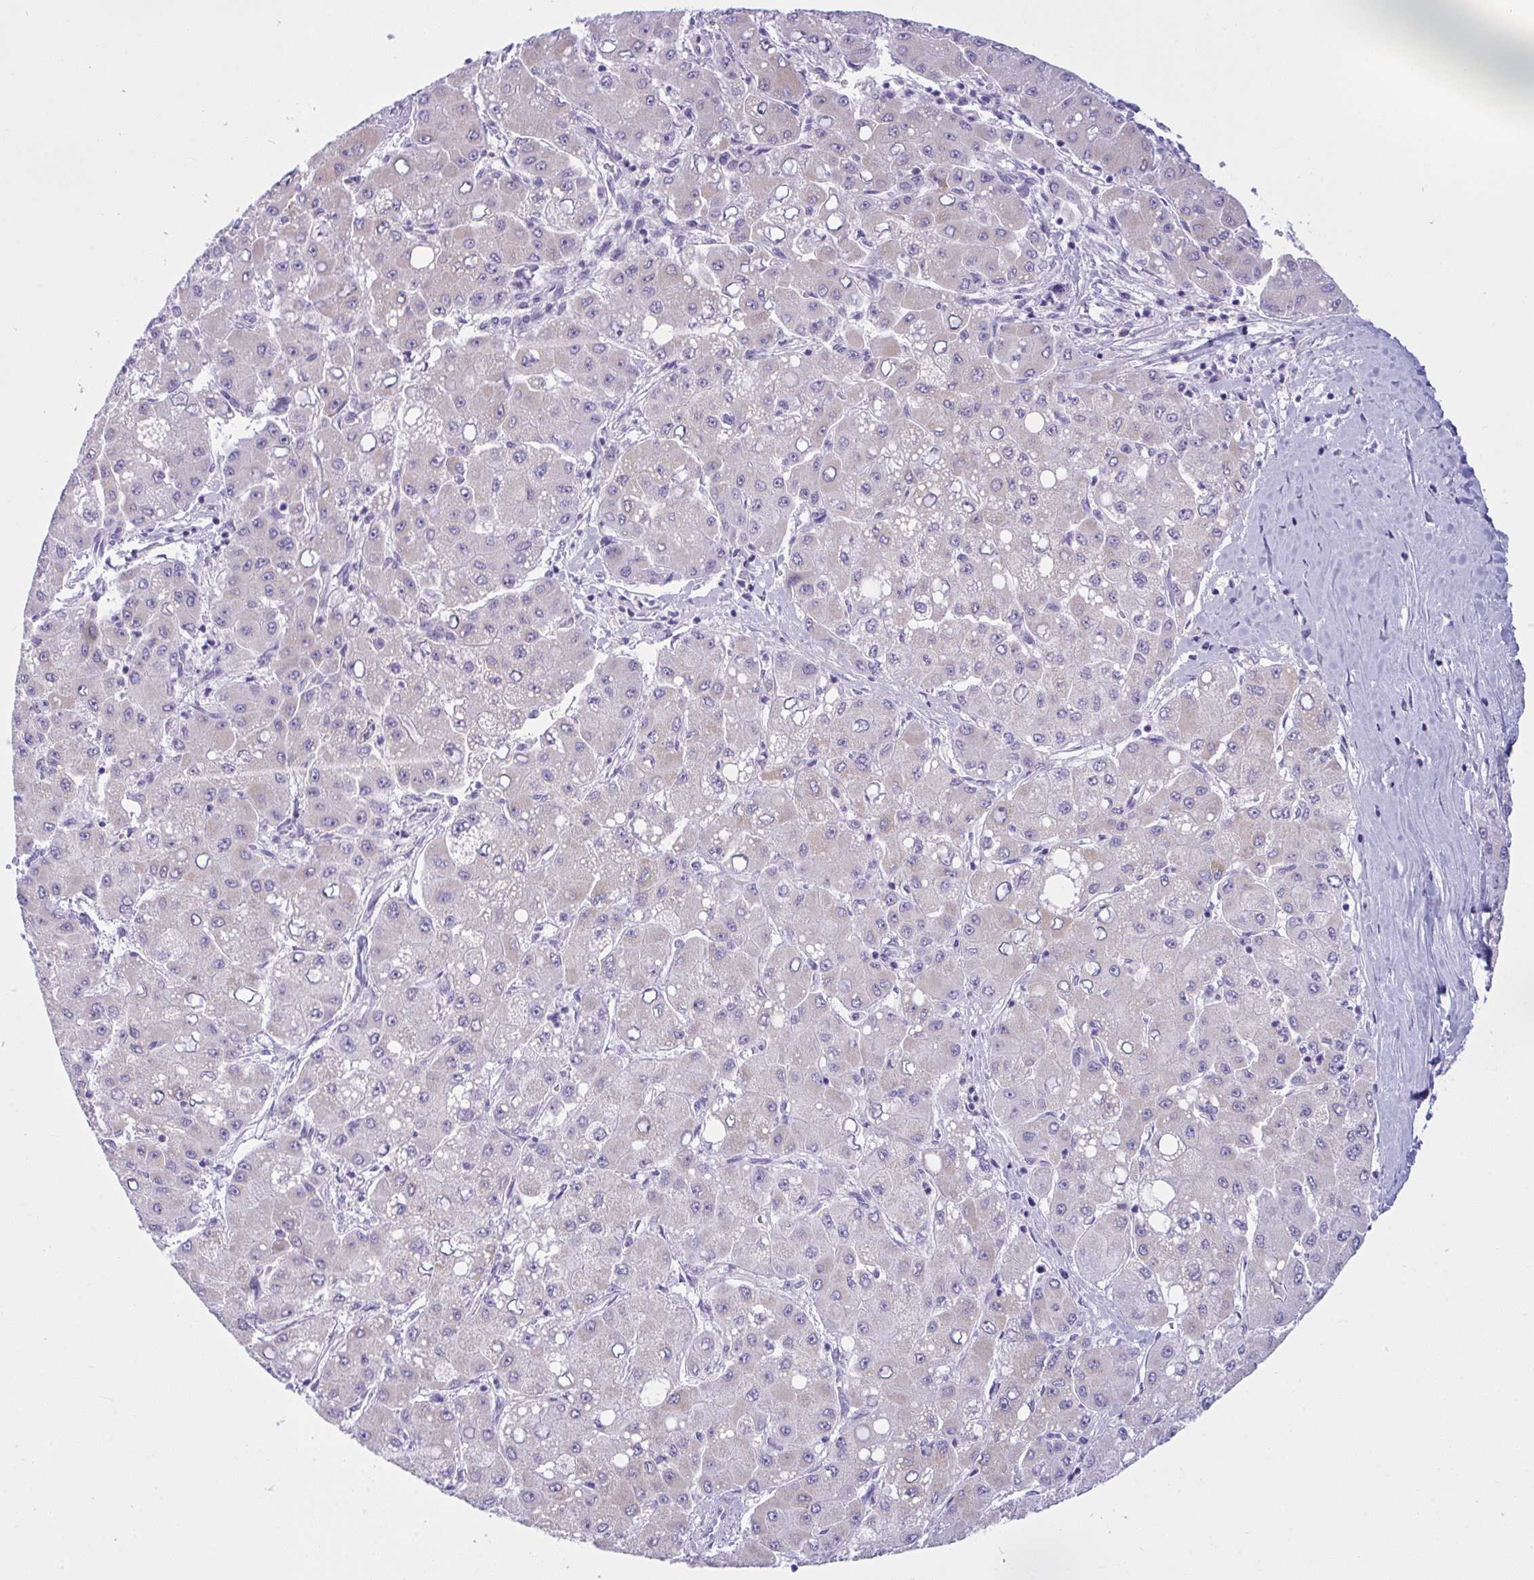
{"staining": {"intensity": "negative", "quantity": "none", "location": "none"}, "tissue": "liver cancer", "cell_type": "Tumor cells", "image_type": "cancer", "snomed": [{"axis": "morphology", "description": "Carcinoma, Hepatocellular, NOS"}, {"axis": "topography", "description": "Liver"}], "caption": "Immunohistochemical staining of liver cancer (hepatocellular carcinoma) reveals no significant staining in tumor cells. (Stains: DAB (3,3'-diaminobenzidine) immunohistochemistry (IHC) with hematoxylin counter stain, Microscopy: brightfield microscopy at high magnification).", "gene": "BBS1", "patient": {"sex": "male", "age": 40}}